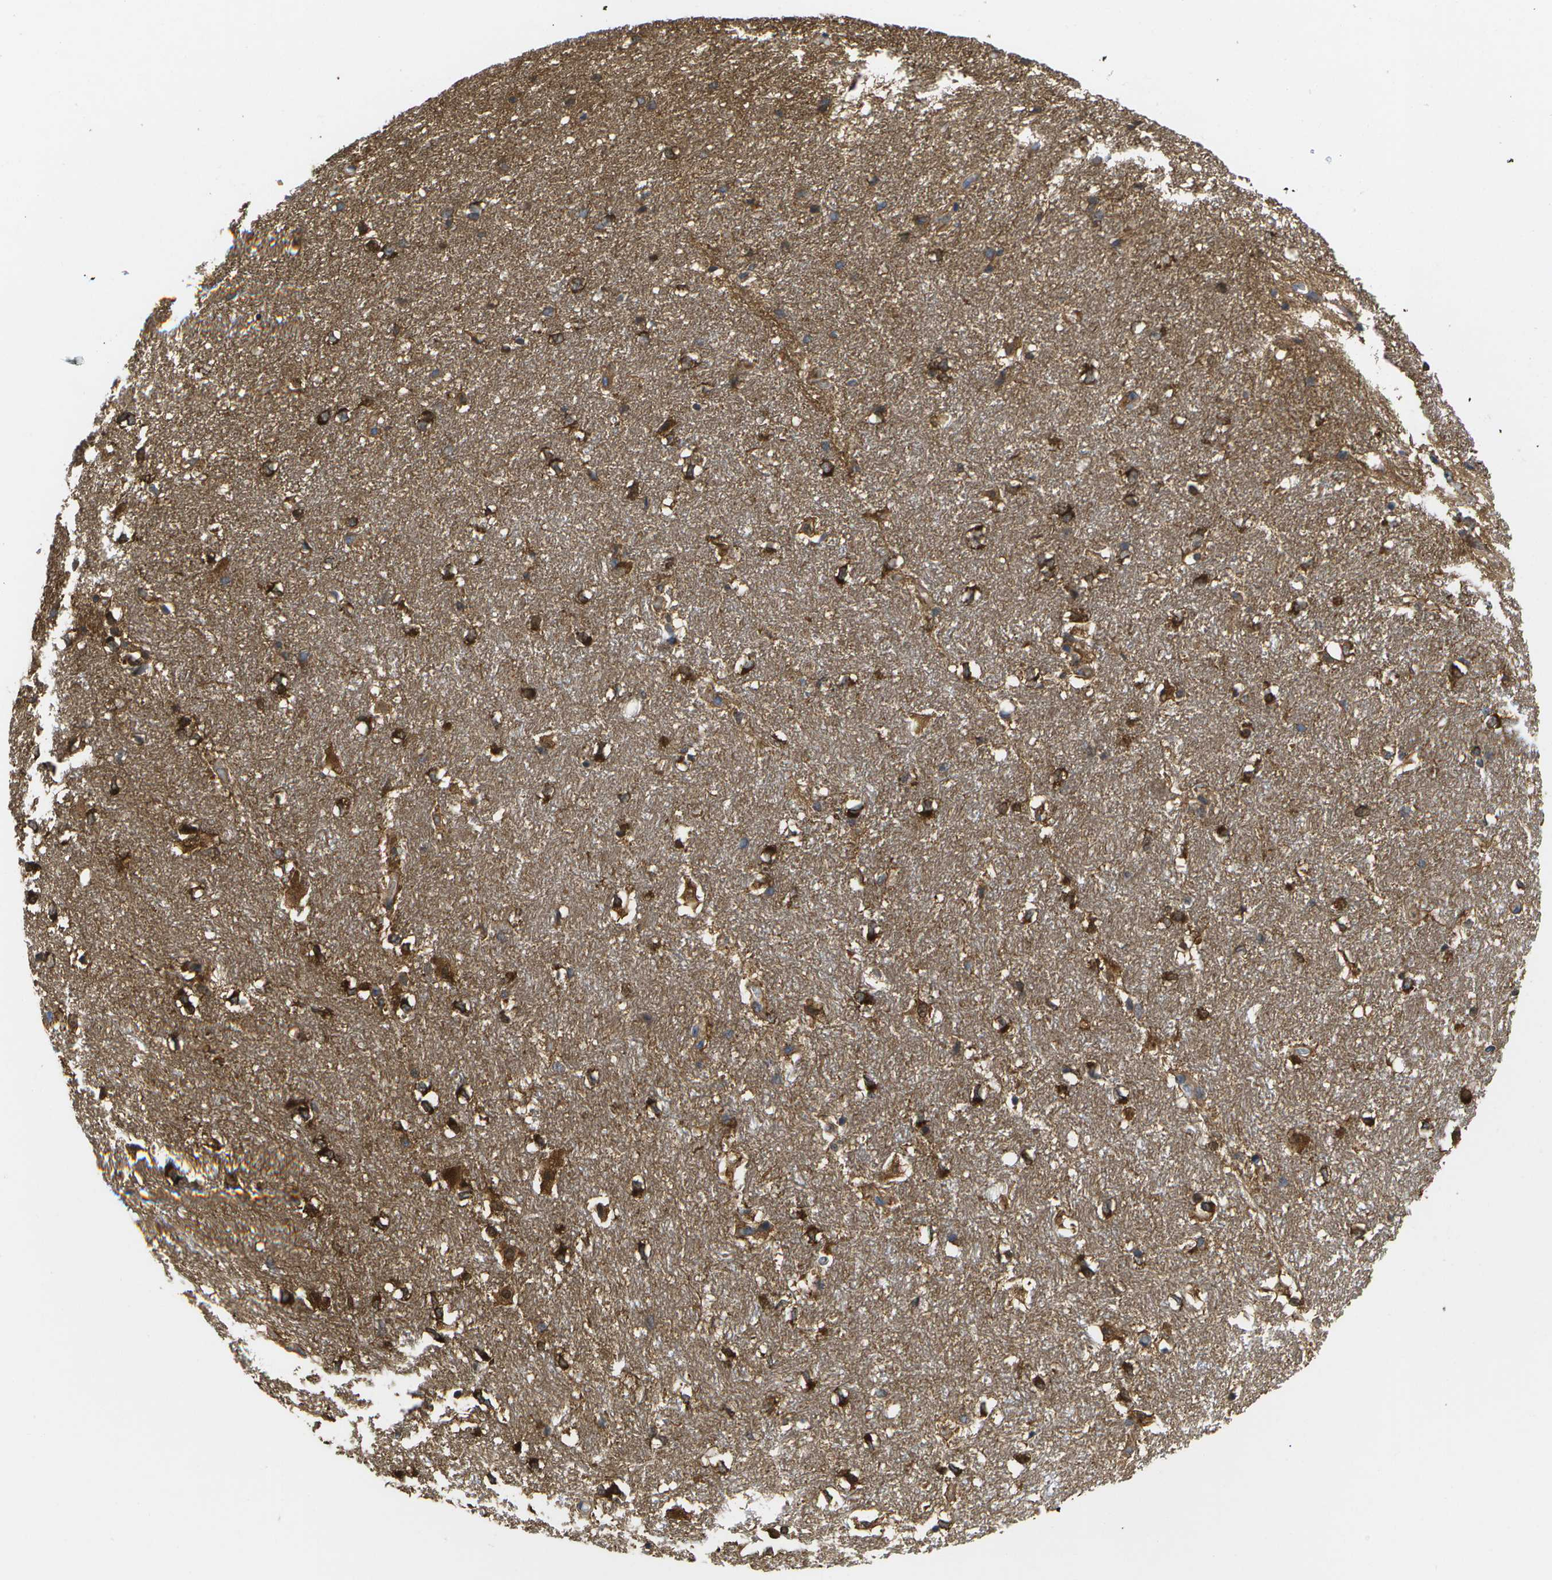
{"staining": {"intensity": "strong", "quantity": ">75%", "location": "cytoplasmic/membranous"}, "tissue": "hippocampus", "cell_type": "Glial cells", "image_type": "normal", "snomed": [{"axis": "morphology", "description": "Normal tissue, NOS"}, {"axis": "topography", "description": "Hippocampus"}], "caption": "High-power microscopy captured an immunohistochemistry histopathology image of unremarkable hippocampus, revealing strong cytoplasmic/membranous staining in approximately >75% of glial cells. (DAB IHC, brown staining for protein, blue staining for nuclei).", "gene": "DYSF", "patient": {"sex": "female", "age": 19}}